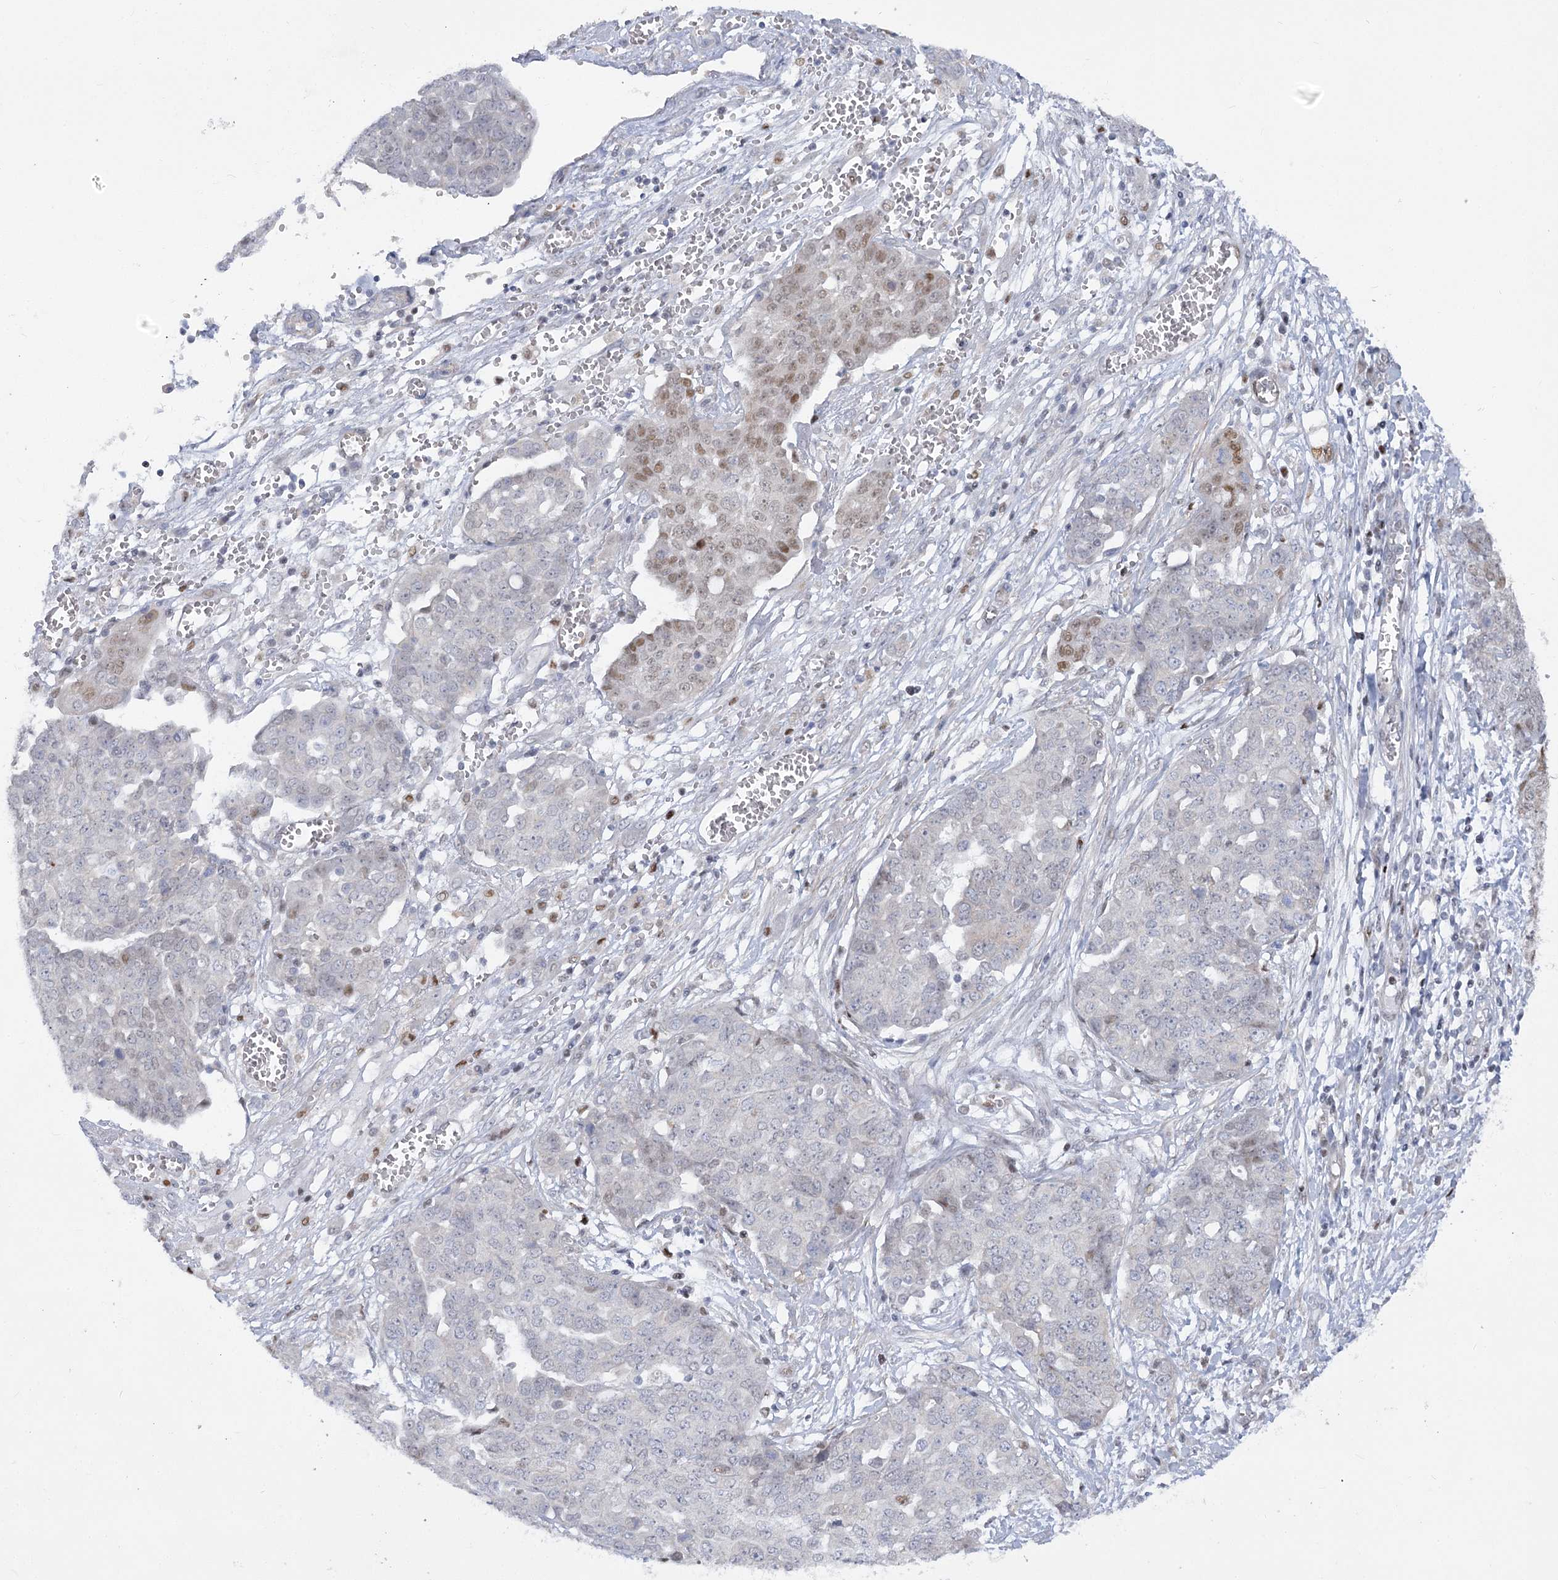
{"staining": {"intensity": "weak", "quantity": "25%-75%", "location": "nuclear"}, "tissue": "ovarian cancer", "cell_type": "Tumor cells", "image_type": "cancer", "snomed": [{"axis": "morphology", "description": "Cystadenocarcinoma, serous, NOS"}, {"axis": "topography", "description": "Soft tissue"}, {"axis": "topography", "description": "Ovary"}], "caption": "Brown immunohistochemical staining in human ovarian serous cystadenocarcinoma exhibits weak nuclear positivity in about 25%-75% of tumor cells.", "gene": "ARSI", "patient": {"sex": "female", "age": 57}}